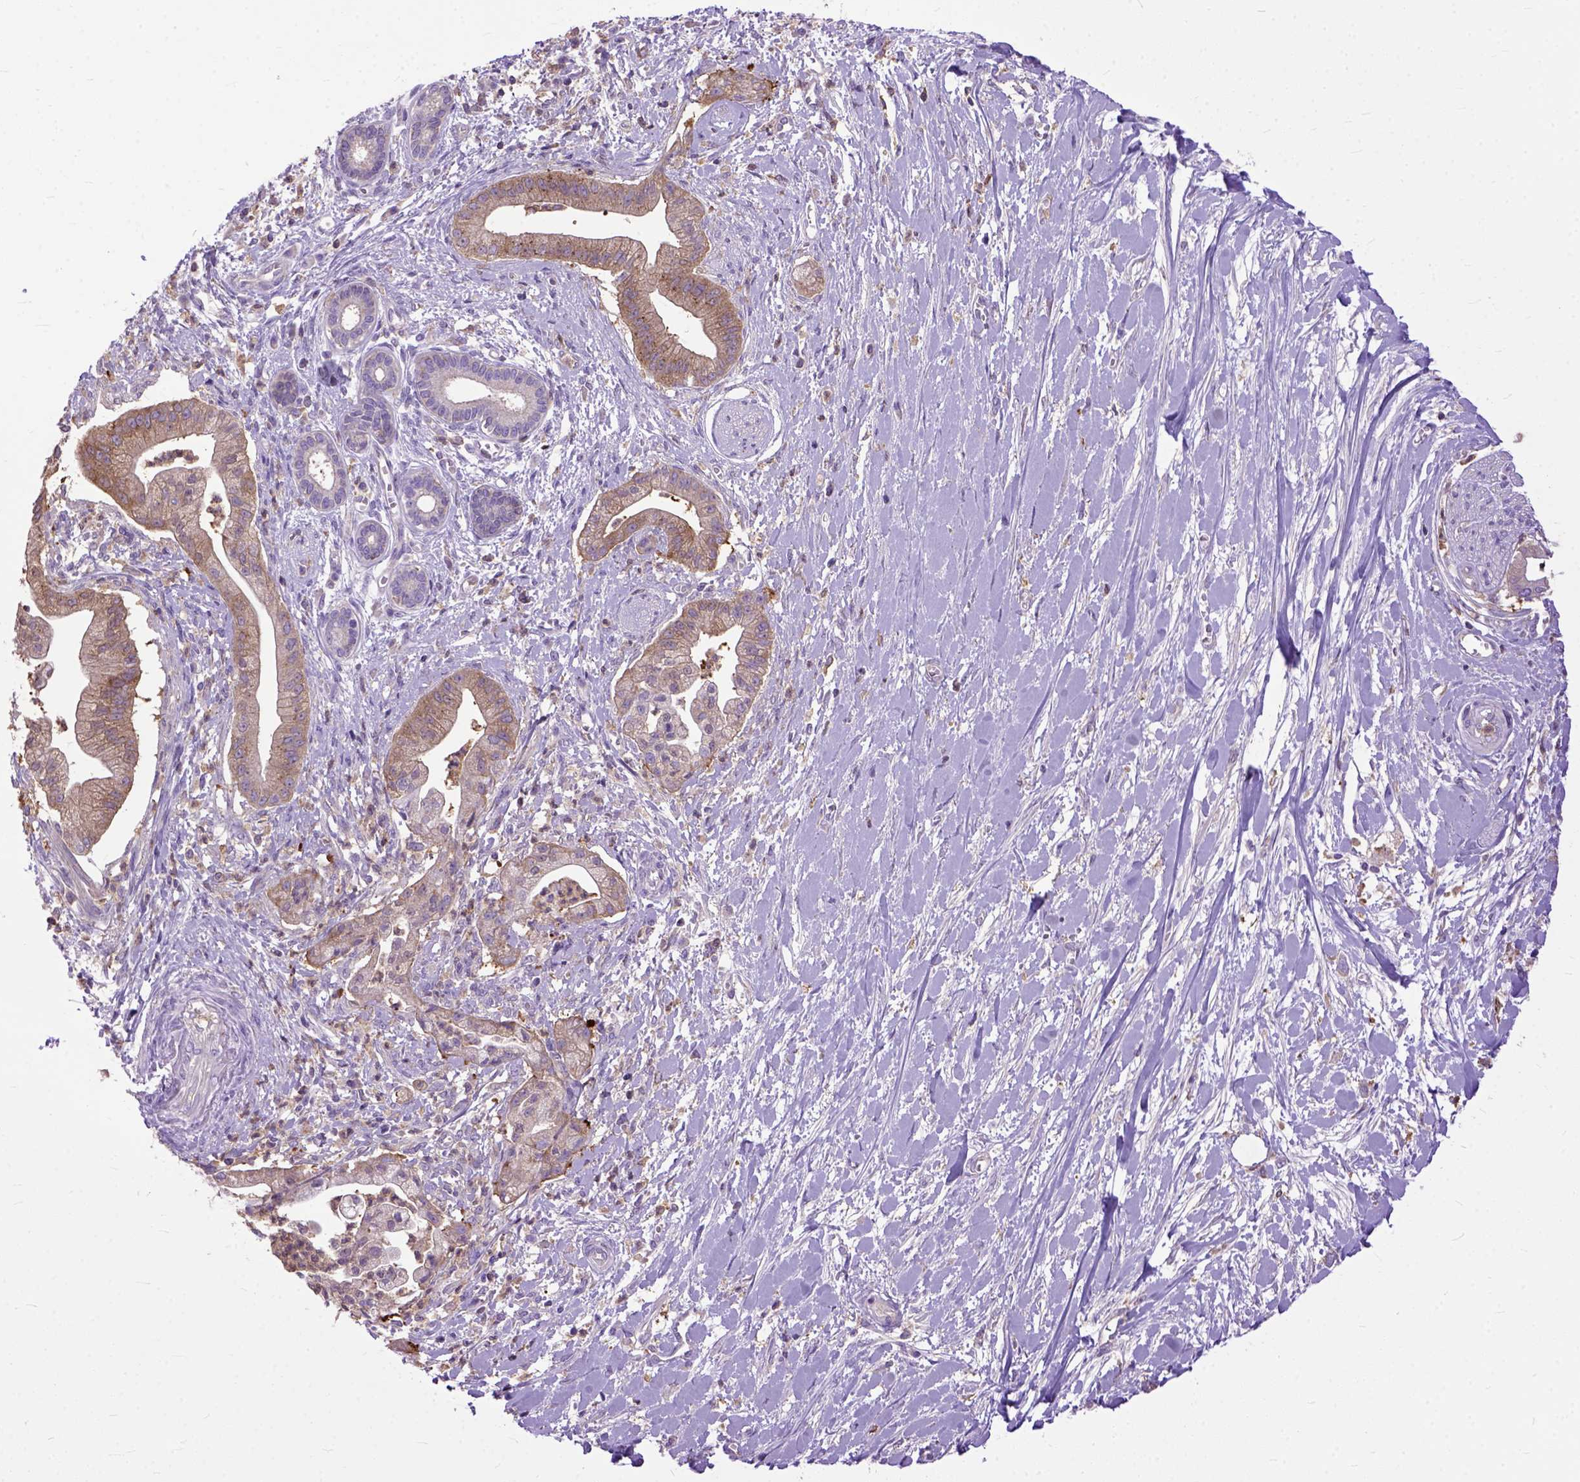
{"staining": {"intensity": "moderate", "quantity": "<25%", "location": "cytoplasmic/membranous"}, "tissue": "pancreatic cancer", "cell_type": "Tumor cells", "image_type": "cancer", "snomed": [{"axis": "morphology", "description": "Normal tissue, NOS"}, {"axis": "morphology", "description": "Adenocarcinoma, NOS"}, {"axis": "topography", "description": "Lymph node"}, {"axis": "topography", "description": "Pancreas"}], "caption": "High-magnification brightfield microscopy of pancreatic adenocarcinoma stained with DAB (brown) and counterstained with hematoxylin (blue). tumor cells exhibit moderate cytoplasmic/membranous expression is appreciated in approximately<25% of cells.", "gene": "NAMPT", "patient": {"sex": "female", "age": 58}}